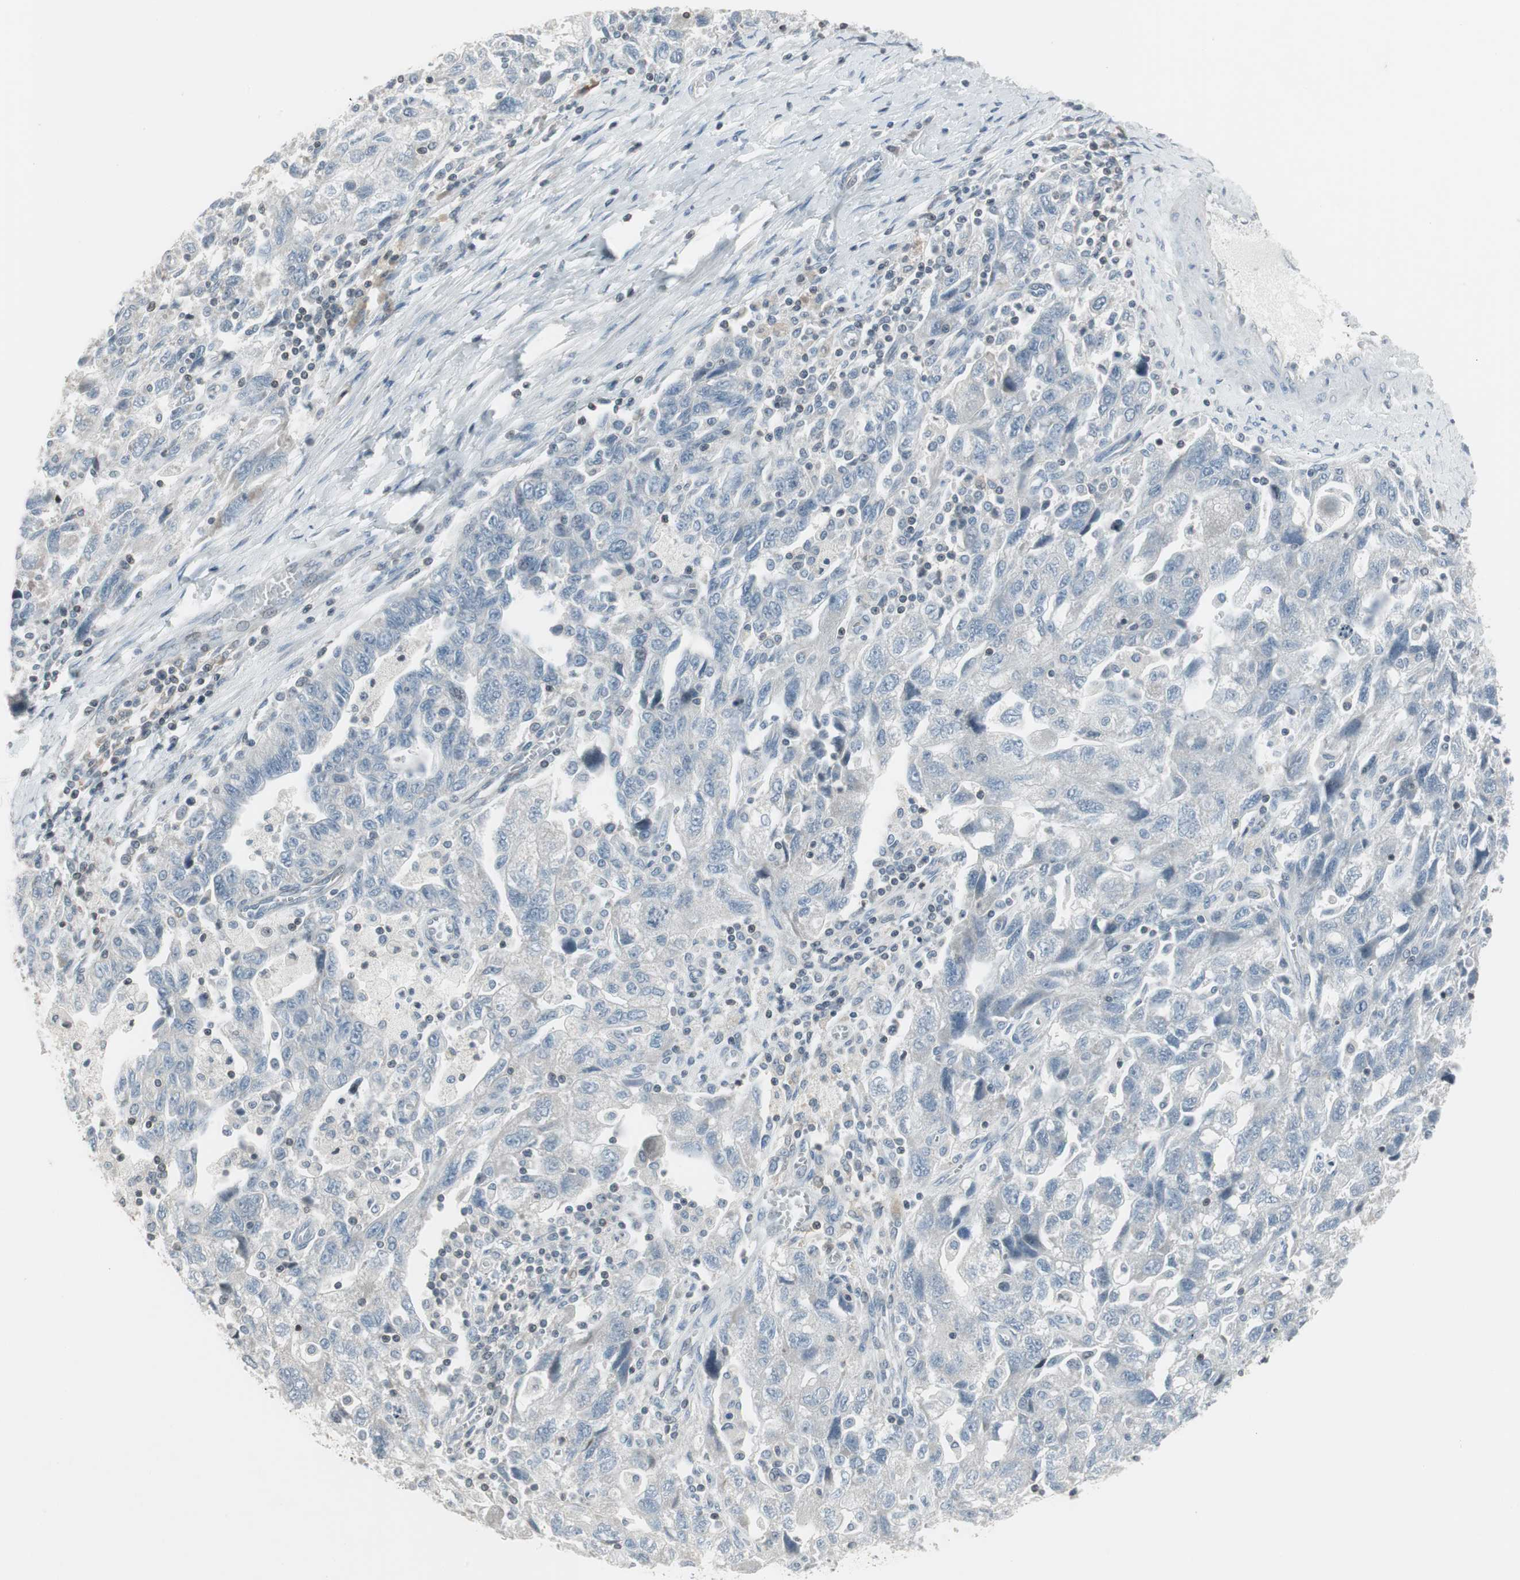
{"staining": {"intensity": "negative", "quantity": "none", "location": "none"}, "tissue": "ovarian cancer", "cell_type": "Tumor cells", "image_type": "cancer", "snomed": [{"axis": "morphology", "description": "Carcinoma, NOS"}, {"axis": "morphology", "description": "Cystadenocarcinoma, serous, NOS"}, {"axis": "topography", "description": "Ovary"}], "caption": "Immunohistochemistry histopathology image of neoplastic tissue: ovarian cancer stained with DAB (3,3'-diaminobenzidine) demonstrates no significant protein staining in tumor cells. The staining was performed using DAB (3,3'-diaminobenzidine) to visualize the protein expression in brown, while the nuclei were stained in blue with hematoxylin (Magnification: 20x).", "gene": "ARG2", "patient": {"sex": "female", "age": 69}}